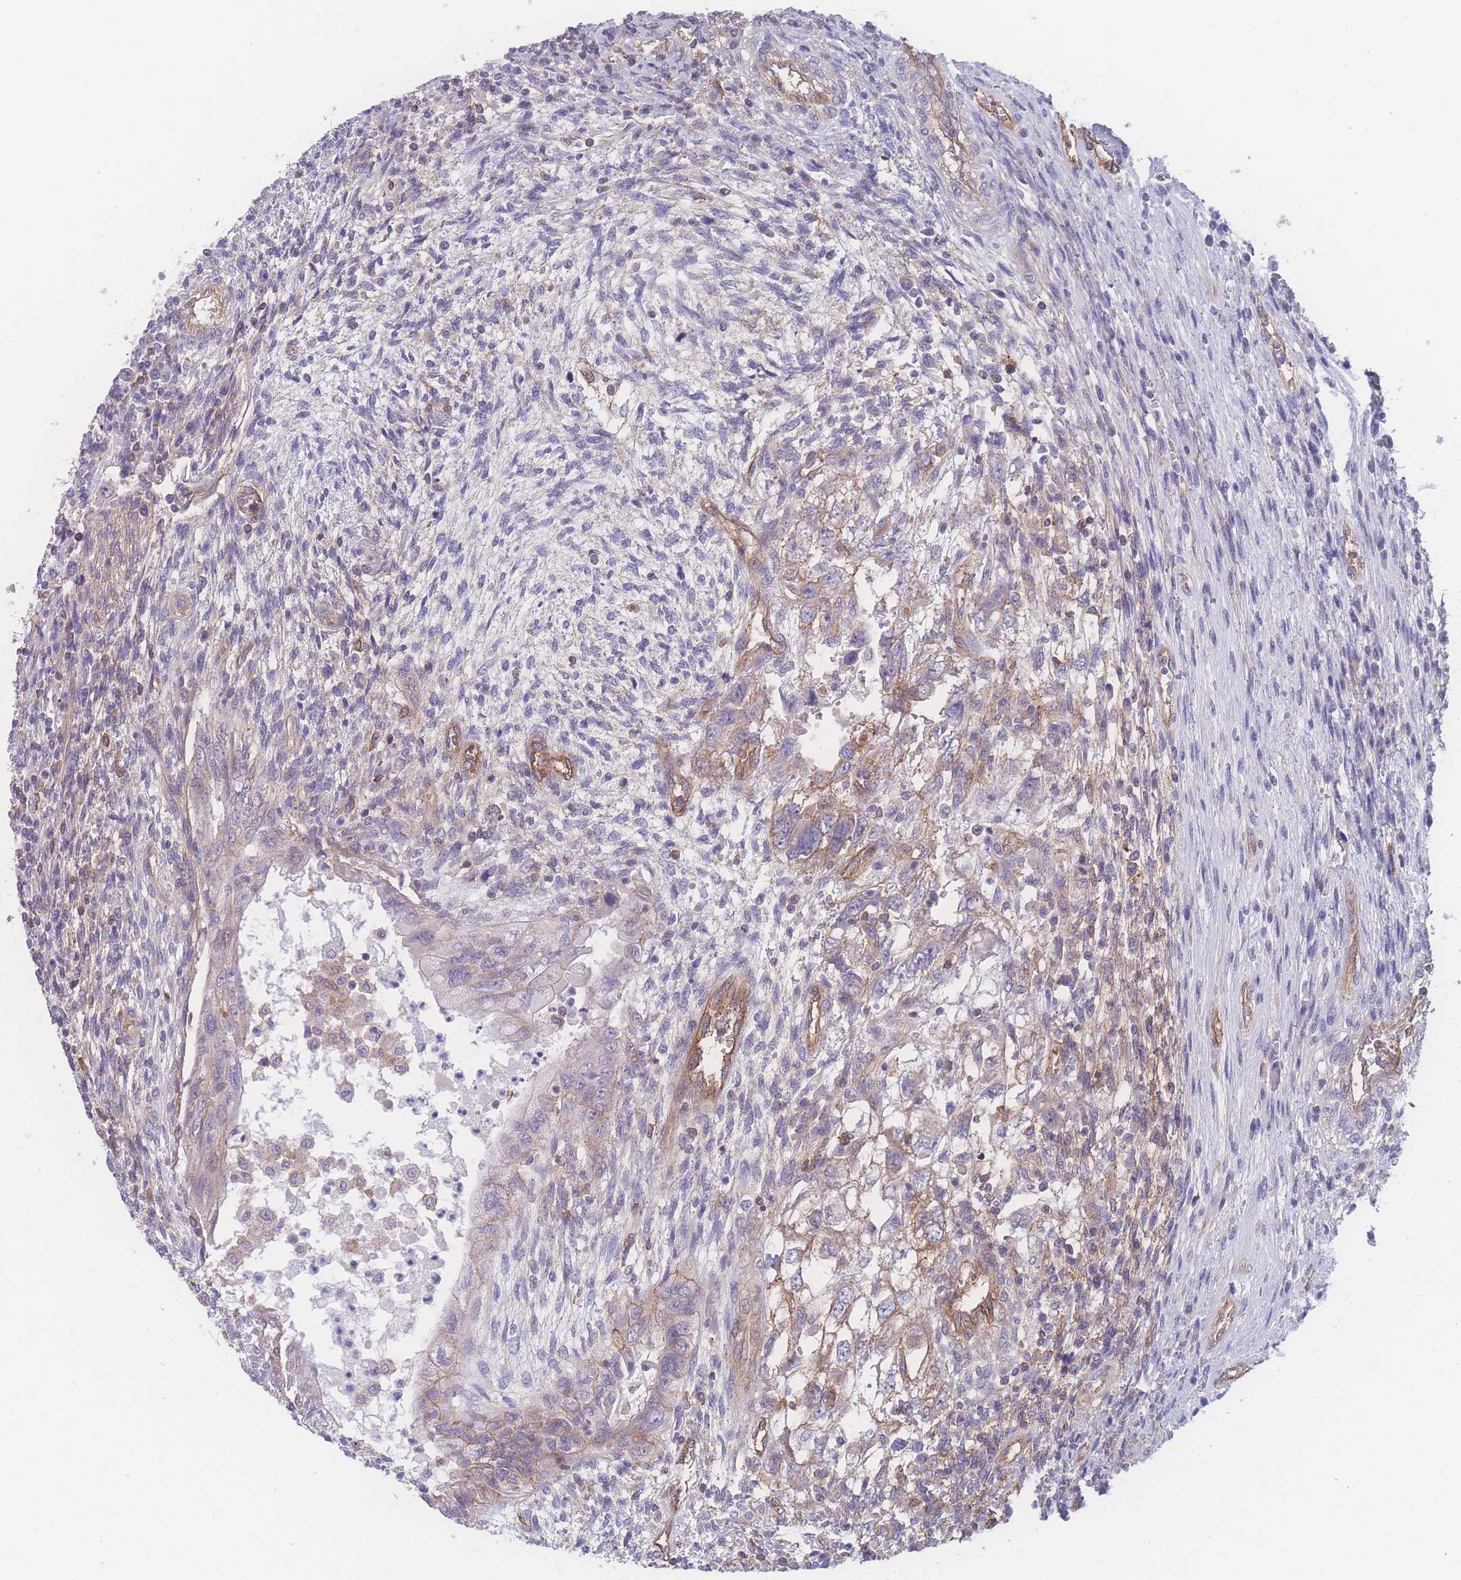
{"staining": {"intensity": "moderate", "quantity": "<25%", "location": "cytoplasmic/membranous"}, "tissue": "testis cancer", "cell_type": "Tumor cells", "image_type": "cancer", "snomed": [{"axis": "morphology", "description": "Carcinoma, Embryonal, NOS"}, {"axis": "topography", "description": "Testis"}], "caption": "A brown stain shows moderate cytoplasmic/membranous staining of a protein in human testis cancer (embryonal carcinoma) tumor cells.", "gene": "CFAP97", "patient": {"sex": "male", "age": 26}}